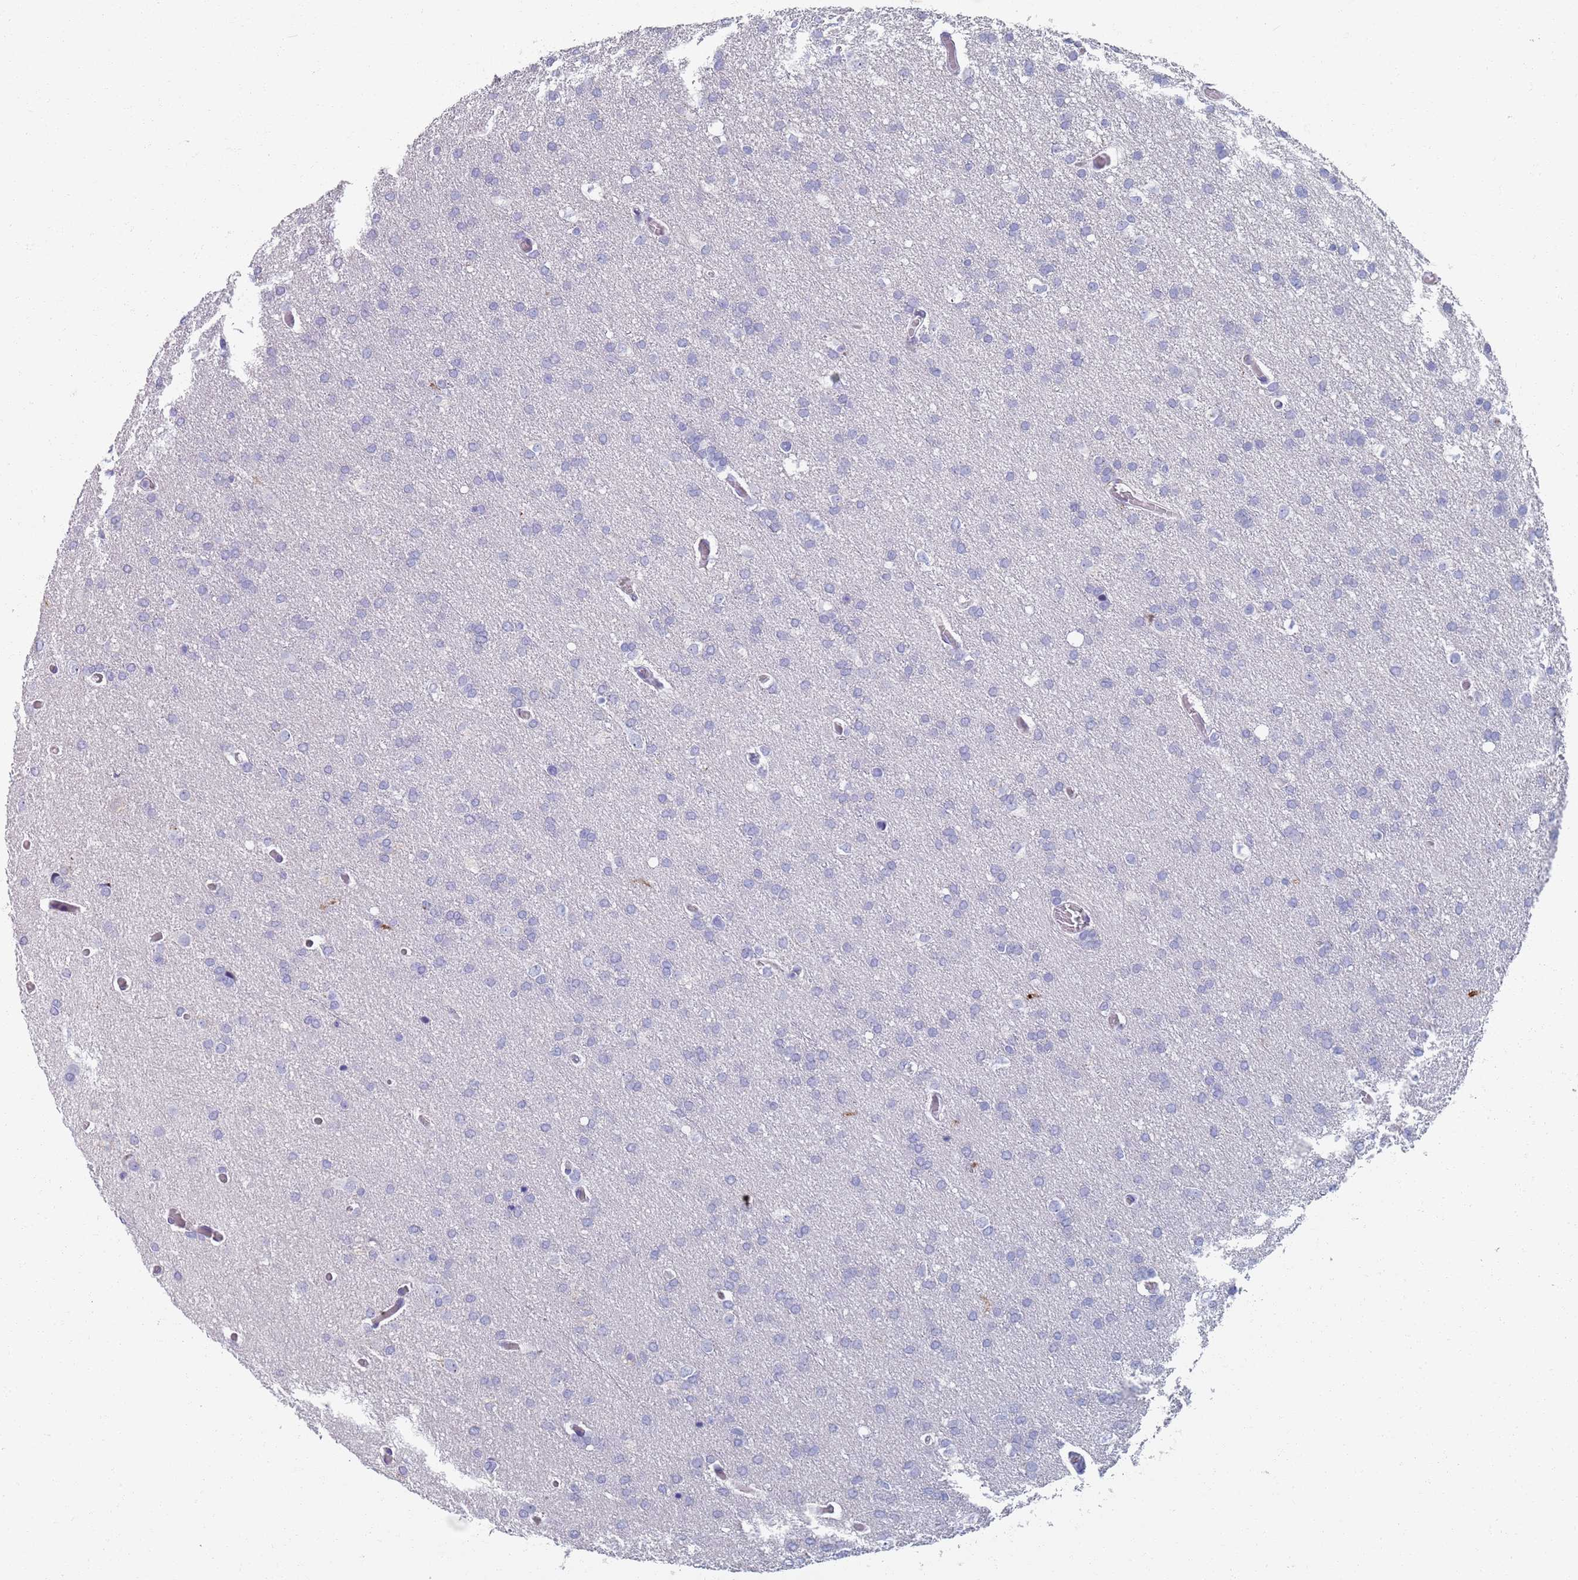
{"staining": {"intensity": "negative", "quantity": "none", "location": "none"}, "tissue": "glioma", "cell_type": "Tumor cells", "image_type": "cancer", "snomed": [{"axis": "morphology", "description": "Glioma, malignant, High grade"}, {"axis": "topography", "description": "Cerebral cortex"}], "caption": "IHC histopathology image of neoplastic tissue: malignant glioma (high-grade) stained with DAB displays no significant protein staining in tumor cells. (Brightfield microscopy of DAB (3,3'-diaminobenzidine) immunohistochemistry at high magnification).", "gene": "PLOD1", "patient": {"sex": "female", "age": 36}}